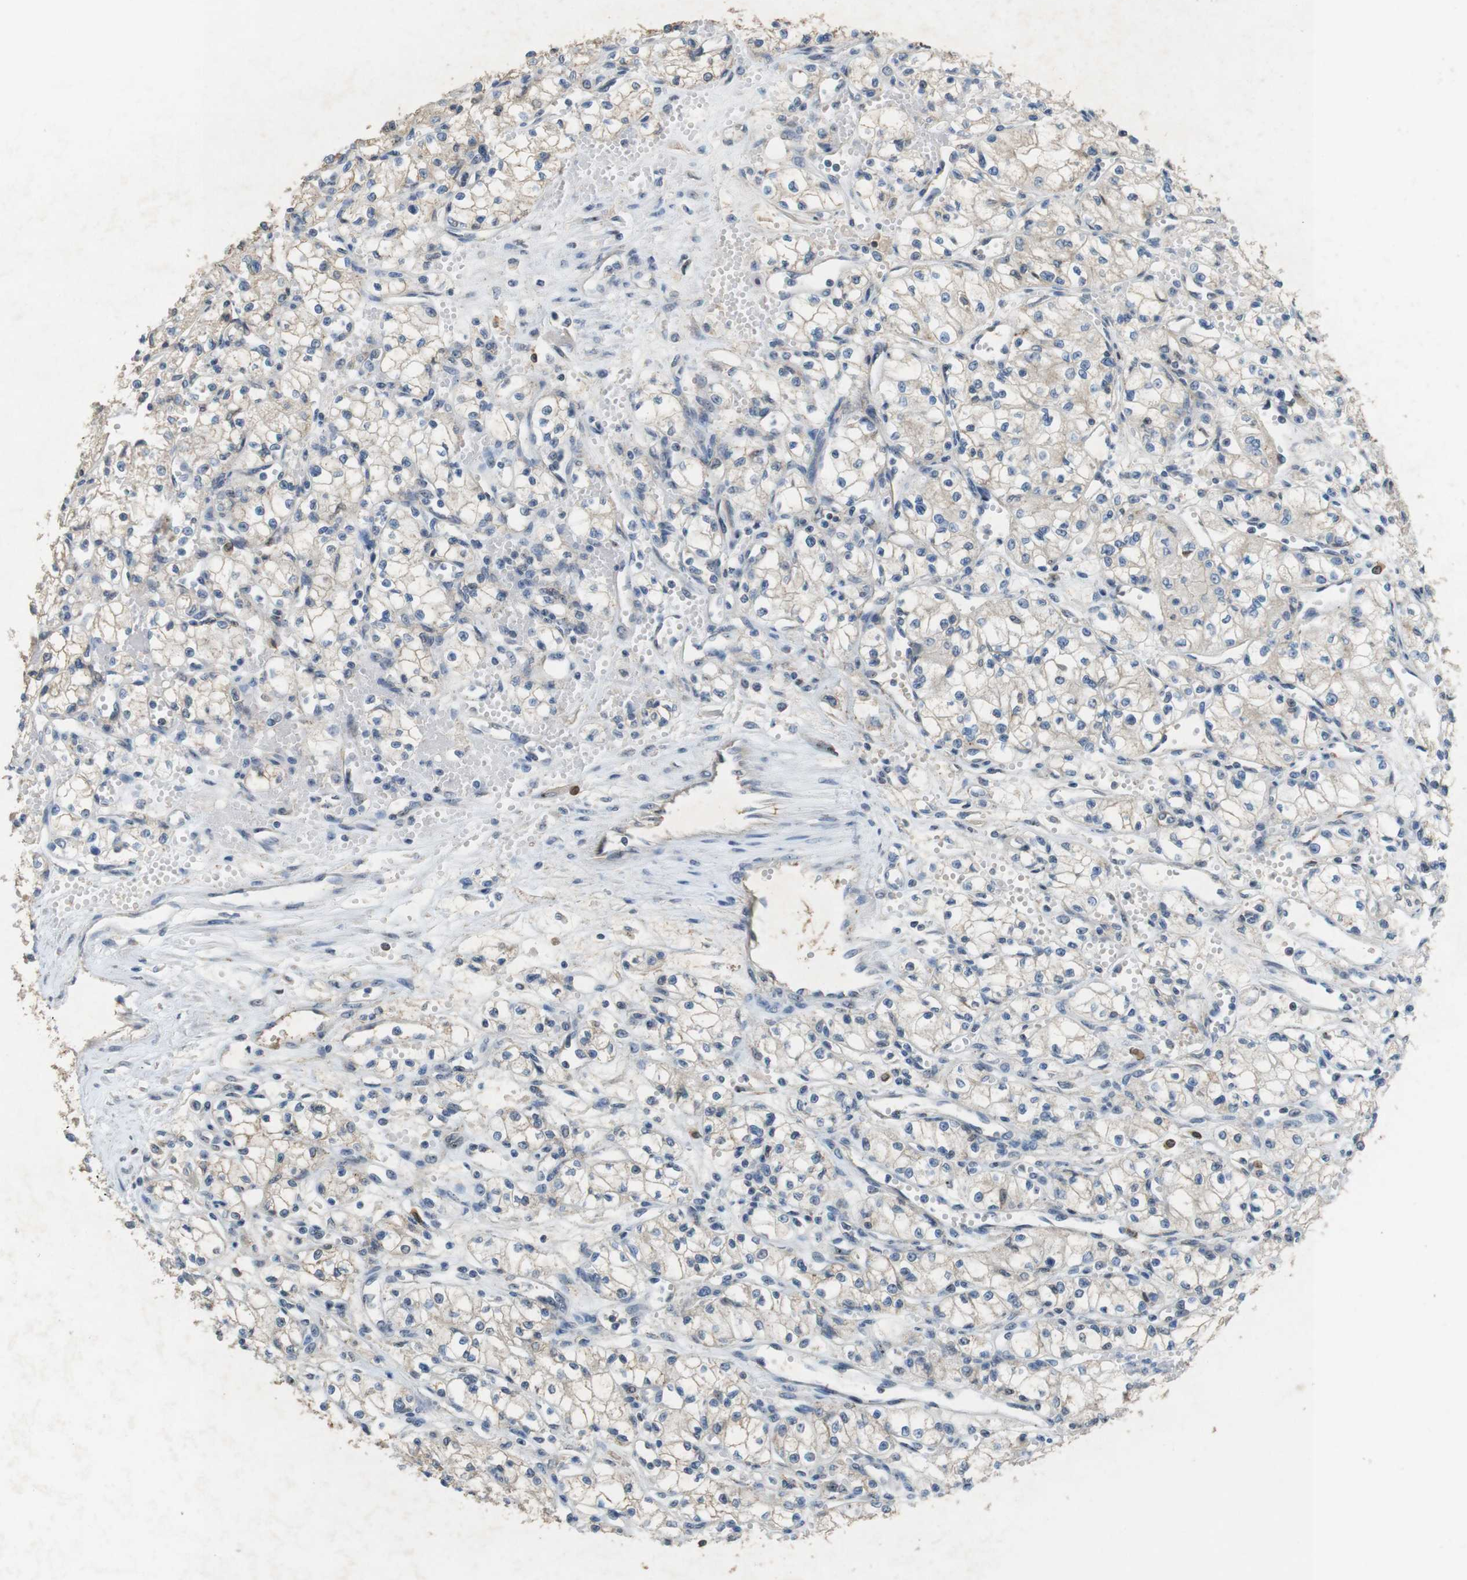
{"staining": {"intensity": "negative", "quantity": "none", "location": "none"}, "tissue": "renal cancer", "cell_type": "Tumor cells", "image_type": "cancer", "snomed": [{"axis": "morphology", "description": "Normal tissue, NOS"}, {"axis": "morphology", "description": "Adenocarcinoma, NOS"}, {"axis": "topography", "description": "Kidney"}], "caption": "A histopathology image of human renal cancer is negative for staining in tumor cells. (DAB (3,3'-diaminobenzidine) immunohistochemistry (IHC) with hematoxylin counter stain).", "gene": "TJP3", "patient": {"sex": "male", "age": 59}}